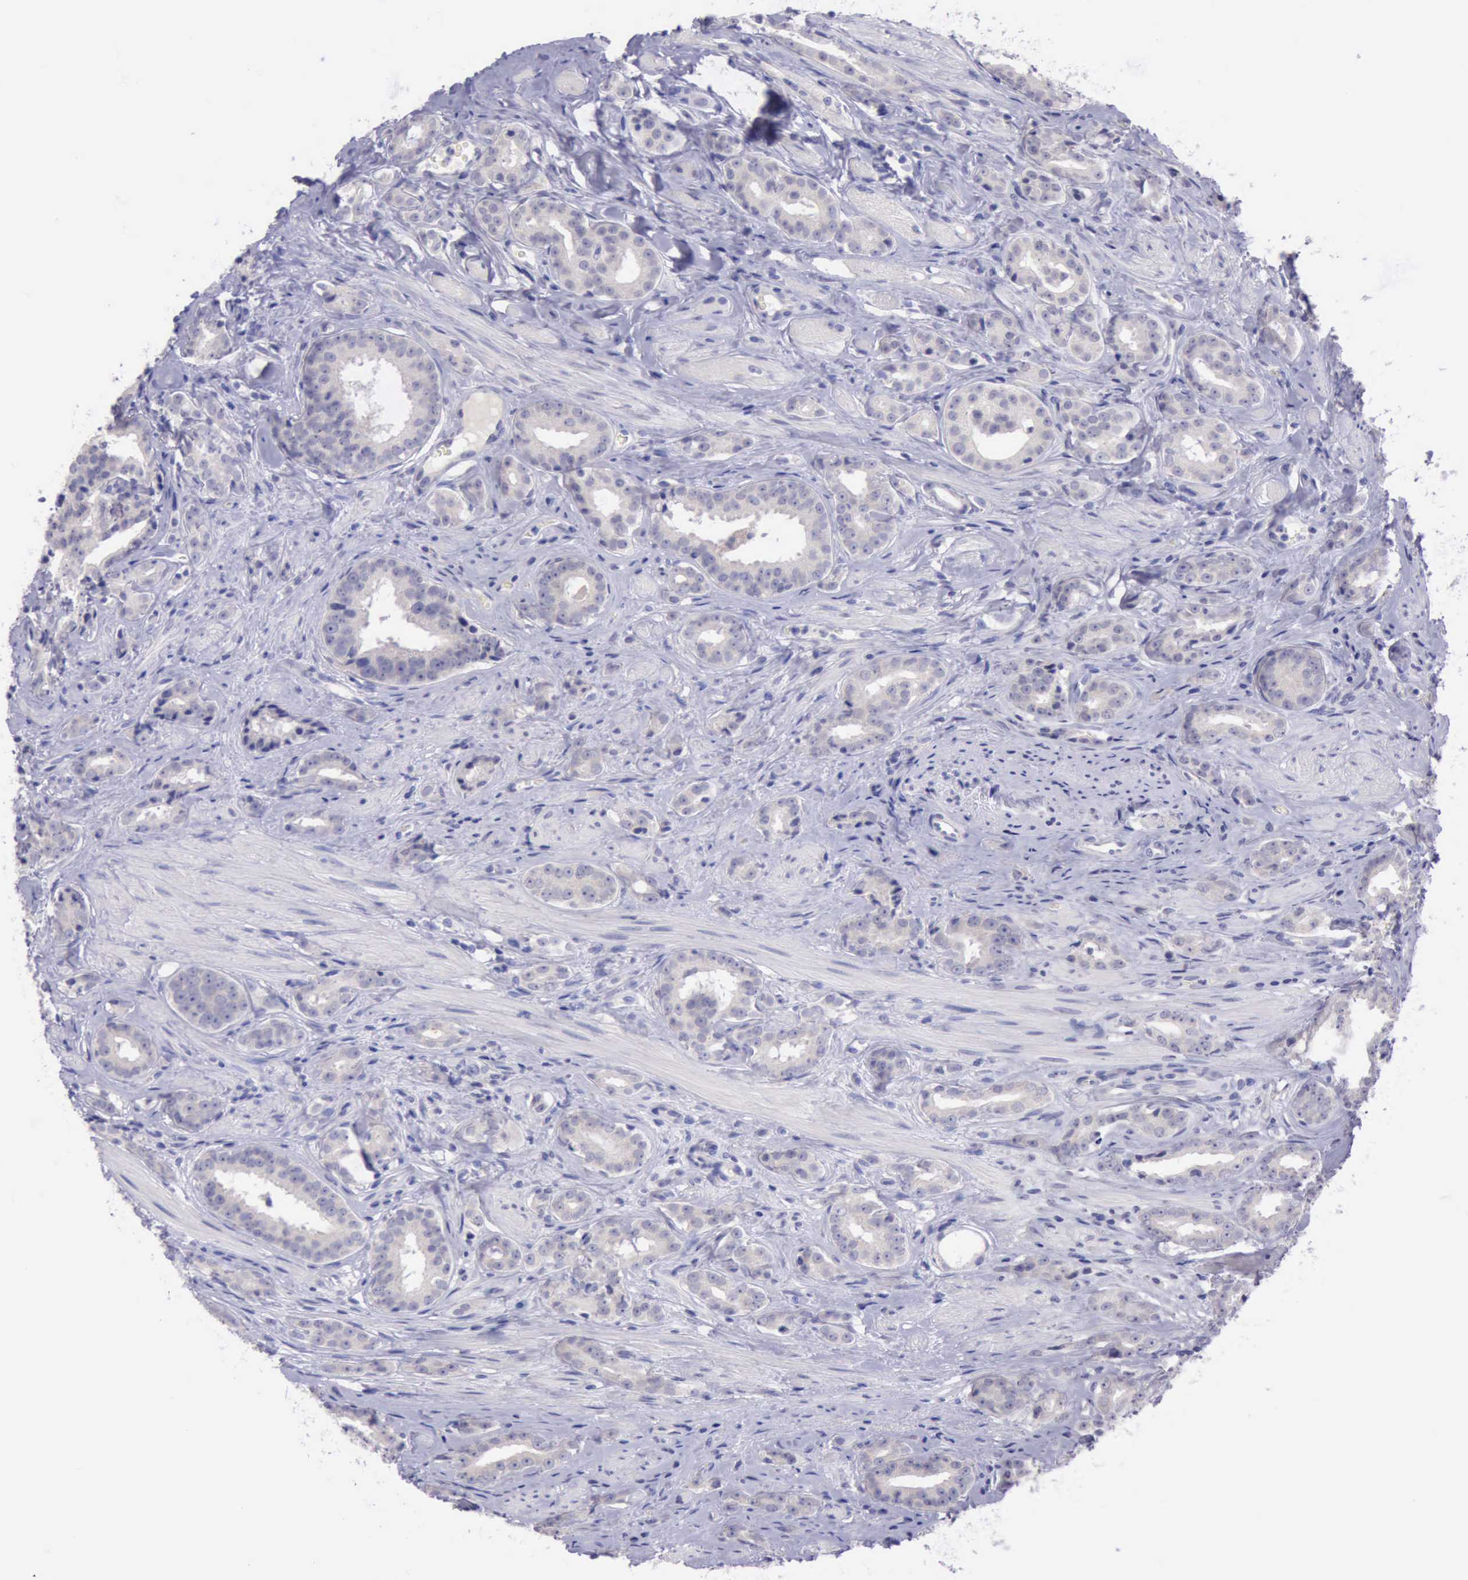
{"staining": {"intensity": "negative", "quantity": "none", "location": "none"}, "tissue": "prostate cancer", "cell_type": "Tumor cells", "image_type": "cancer", "snomed": [{"axis": "morphology", "description": "Adenocarcinoma, Medium grade"}, {"axis": "topography", "description": "Prostate"}], "caption": "IHC of human prostate cancer (adenocarcinoma (medium-grade)) shows no positivity in tumor cells.", "gene": "LRFN5", "patient": {"sex": "male", "age": 53}}